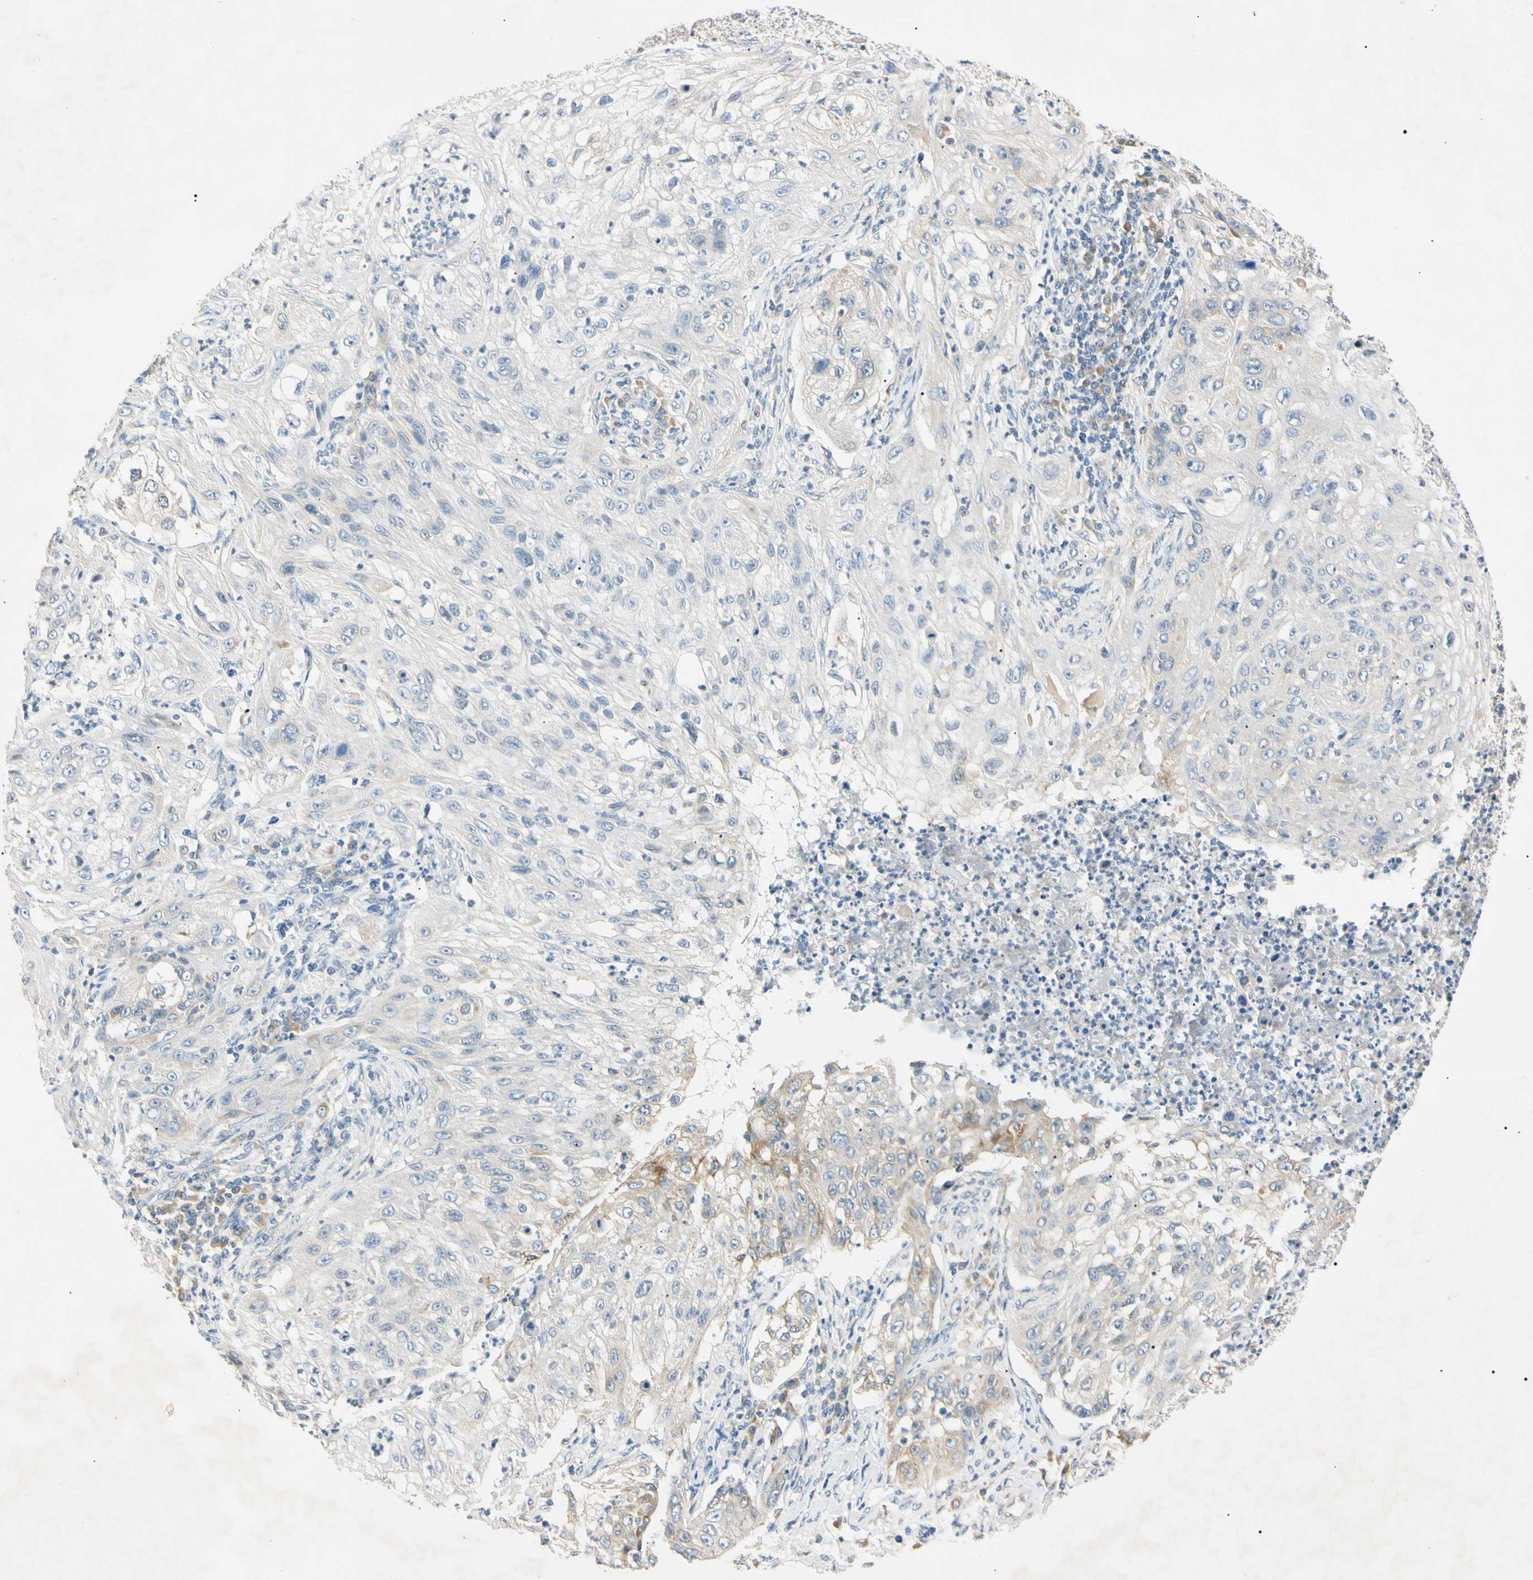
{"staining": {"intensity": "weak", "quantity": "<25%", "location": "cytoplasmic/membranous"}, "tissue": "lung cancer", "cell_type": "Tumor cells", "image_type": "cancer", "snomed": [{"axis": "morphology", "description": "Inflammation, NOS"}, {"axis": "morphology", "description": "Squamous cell carcinoma, NOS"}, {"axis": "topography", "description": "Lymph node"}, {"axis": "topography", "description": "Soft tissue"}, {"axis": "topography", "description": "Lung"}], "caption": "Tumor cells show no significant protein expression in lung cancer (squamous cell carcinoma). The staining is performed using DAB (3,3'-diaminobenzidine) brown chromogen with nuclei counter-stained in using hematoxylin.", "gene": "DNAJB12", "patient": {"sex": "male", "age": 66}}